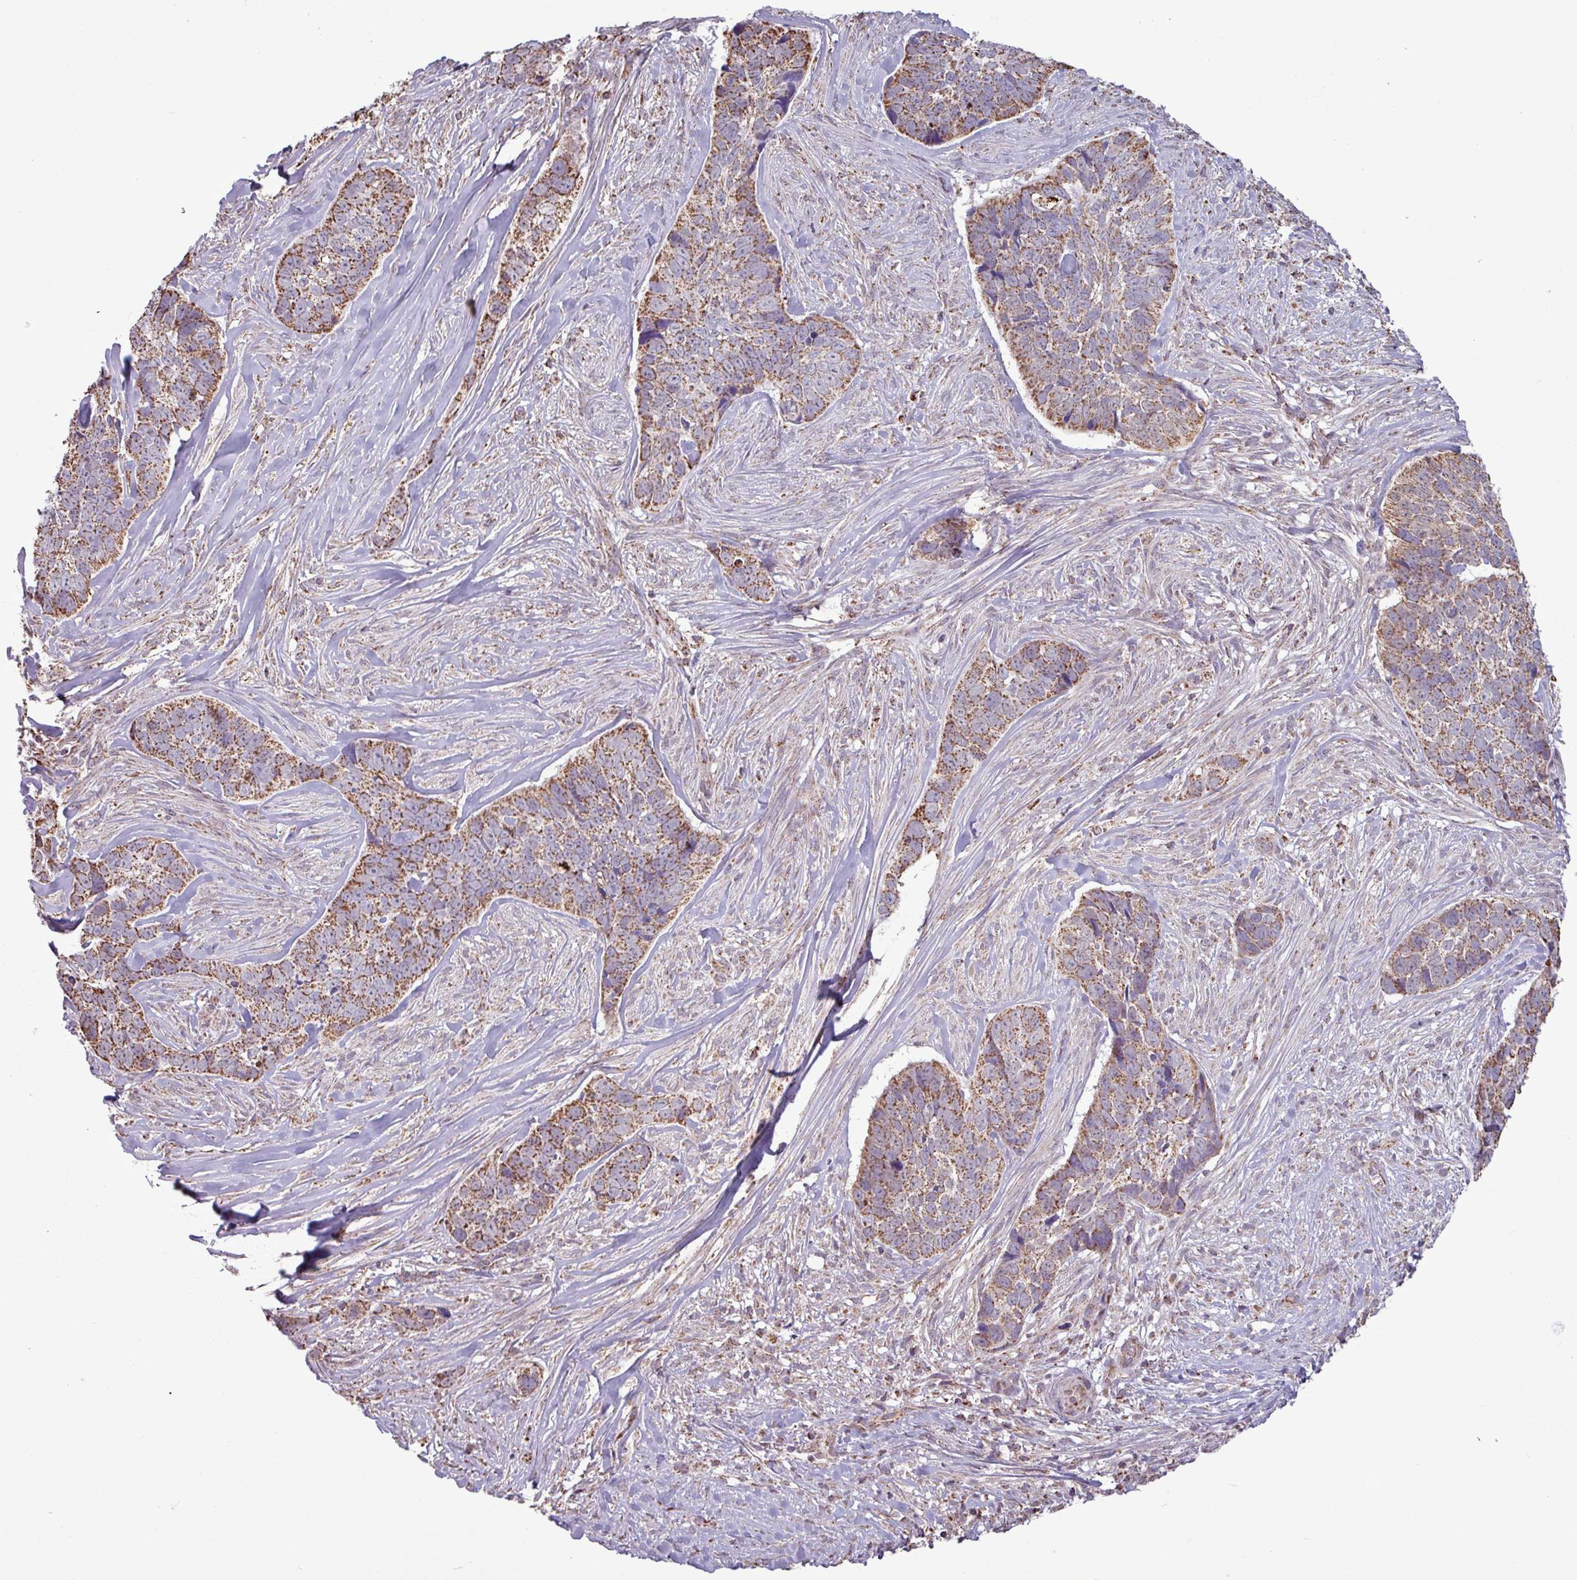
{"staining": {"intensity": "moderate", "quantity": ">75%", "location": "cytoplasmic/membranous"}, "tissue": "skin cancer", "cell_type": "Tumor cells", "image_type": "cancer", "snomed": [{"axis": "morphology", "description": "Basal cell carcinoma"}, {"axis": "topography", "description": "Skin"}], "caption": "Protein staining by immunohistochemistry demonstrates moderate cytoplasmic/membranous positivity in approximately >75% of tumor cells in skin basal cell carcinoma.", "gene": "ALG8", "patient": {"sex": "female", "age": 82}}